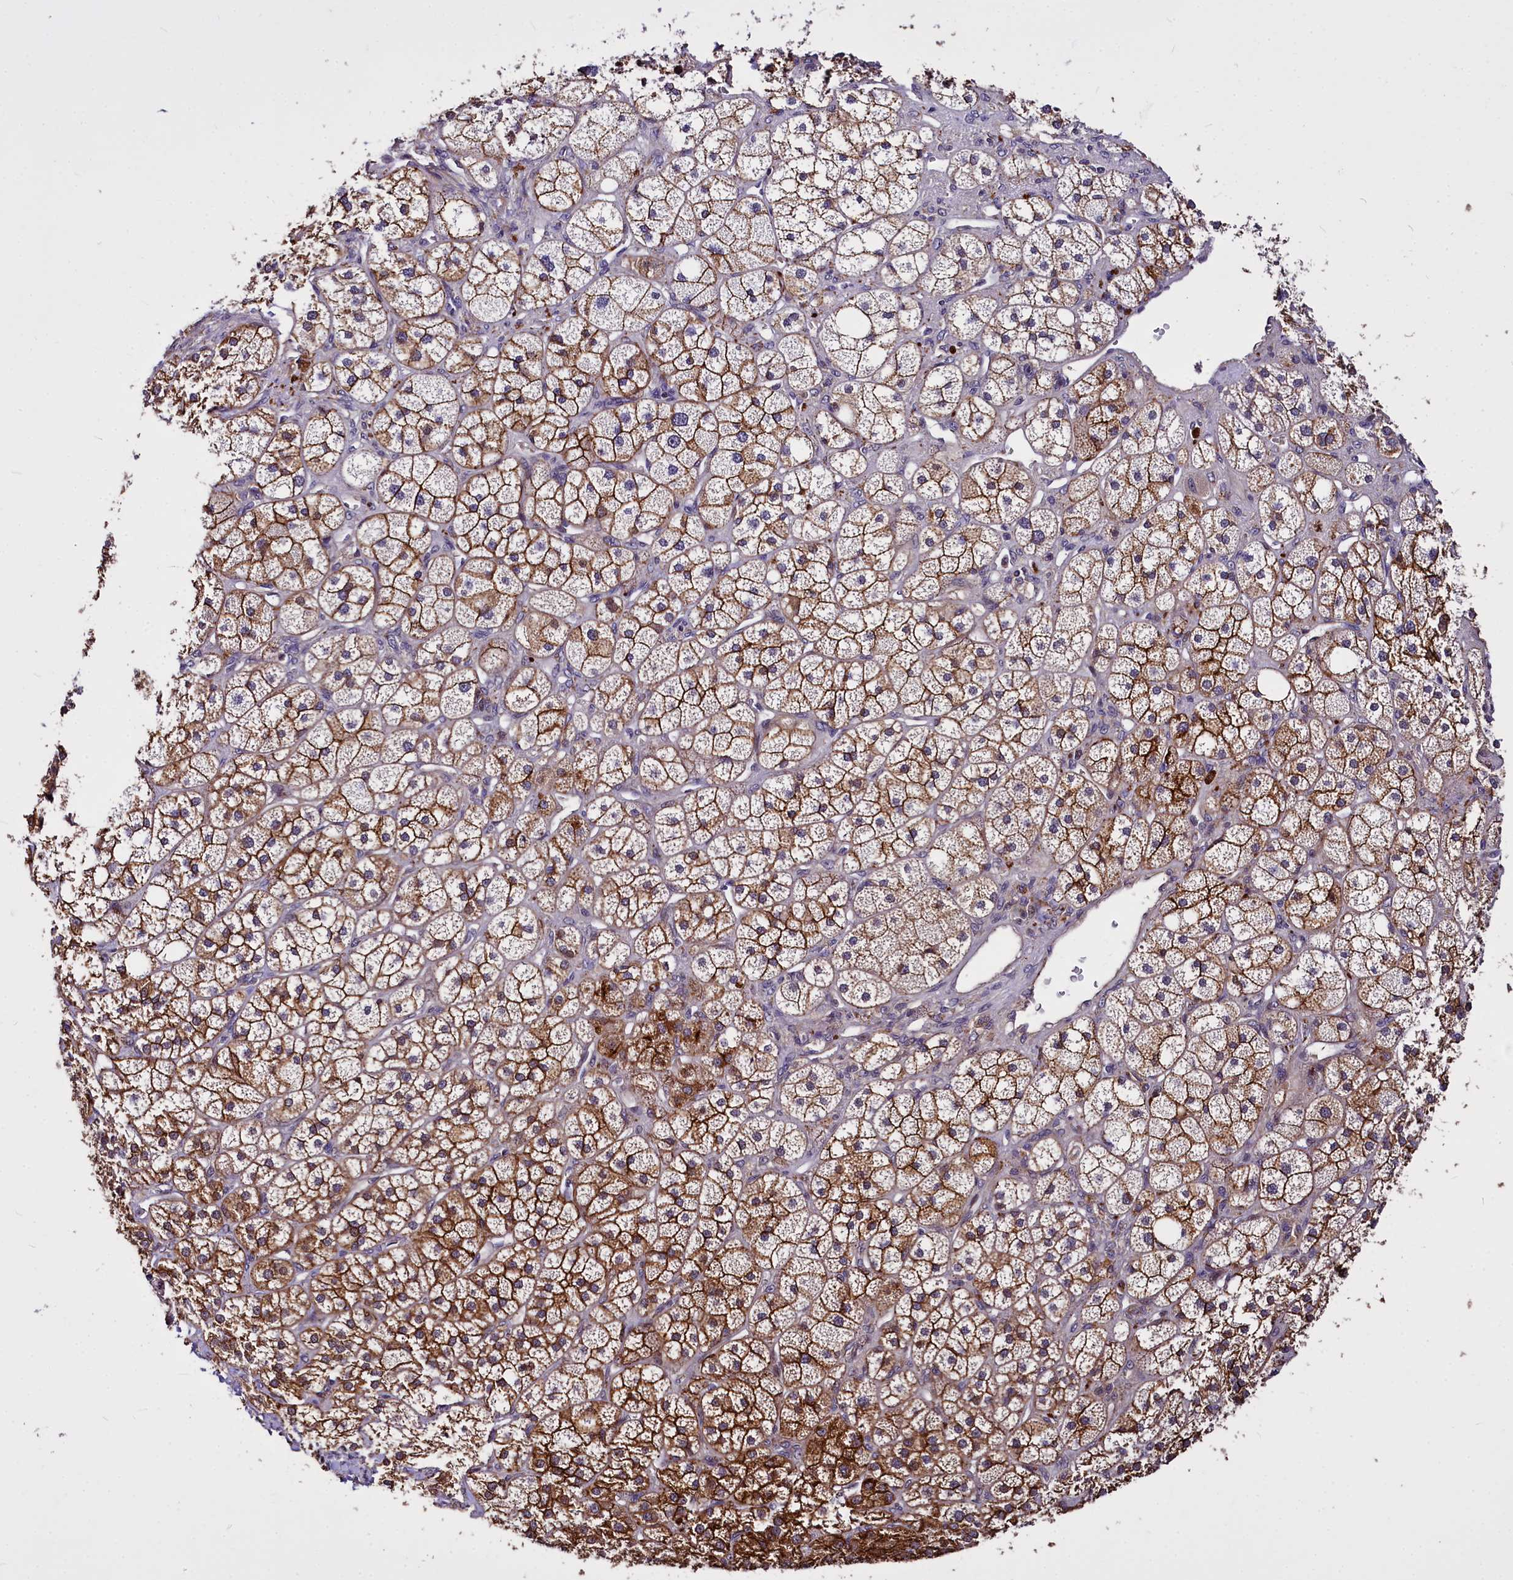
{"staining": {"intensity": "strong", "quantity": "25%-75%", "location": "cytoplasmic/membranous"}, "tissue": "adrenal gland", "cell_type": "Glandular cells", "image_type": "normal", "snomed": [{"axis": "morphology", "description": "Normal tissue, NOS"}, {"axis": "topography", "description": "Adrenal gland"}], "caption": "This is an image of IHC staining of benign adrenal gland, which shows strong expression in the cytoplasmic/membranous of glandular cells.", "gene": "ATG101", "patient": {"sex": "male", "age": 61}}